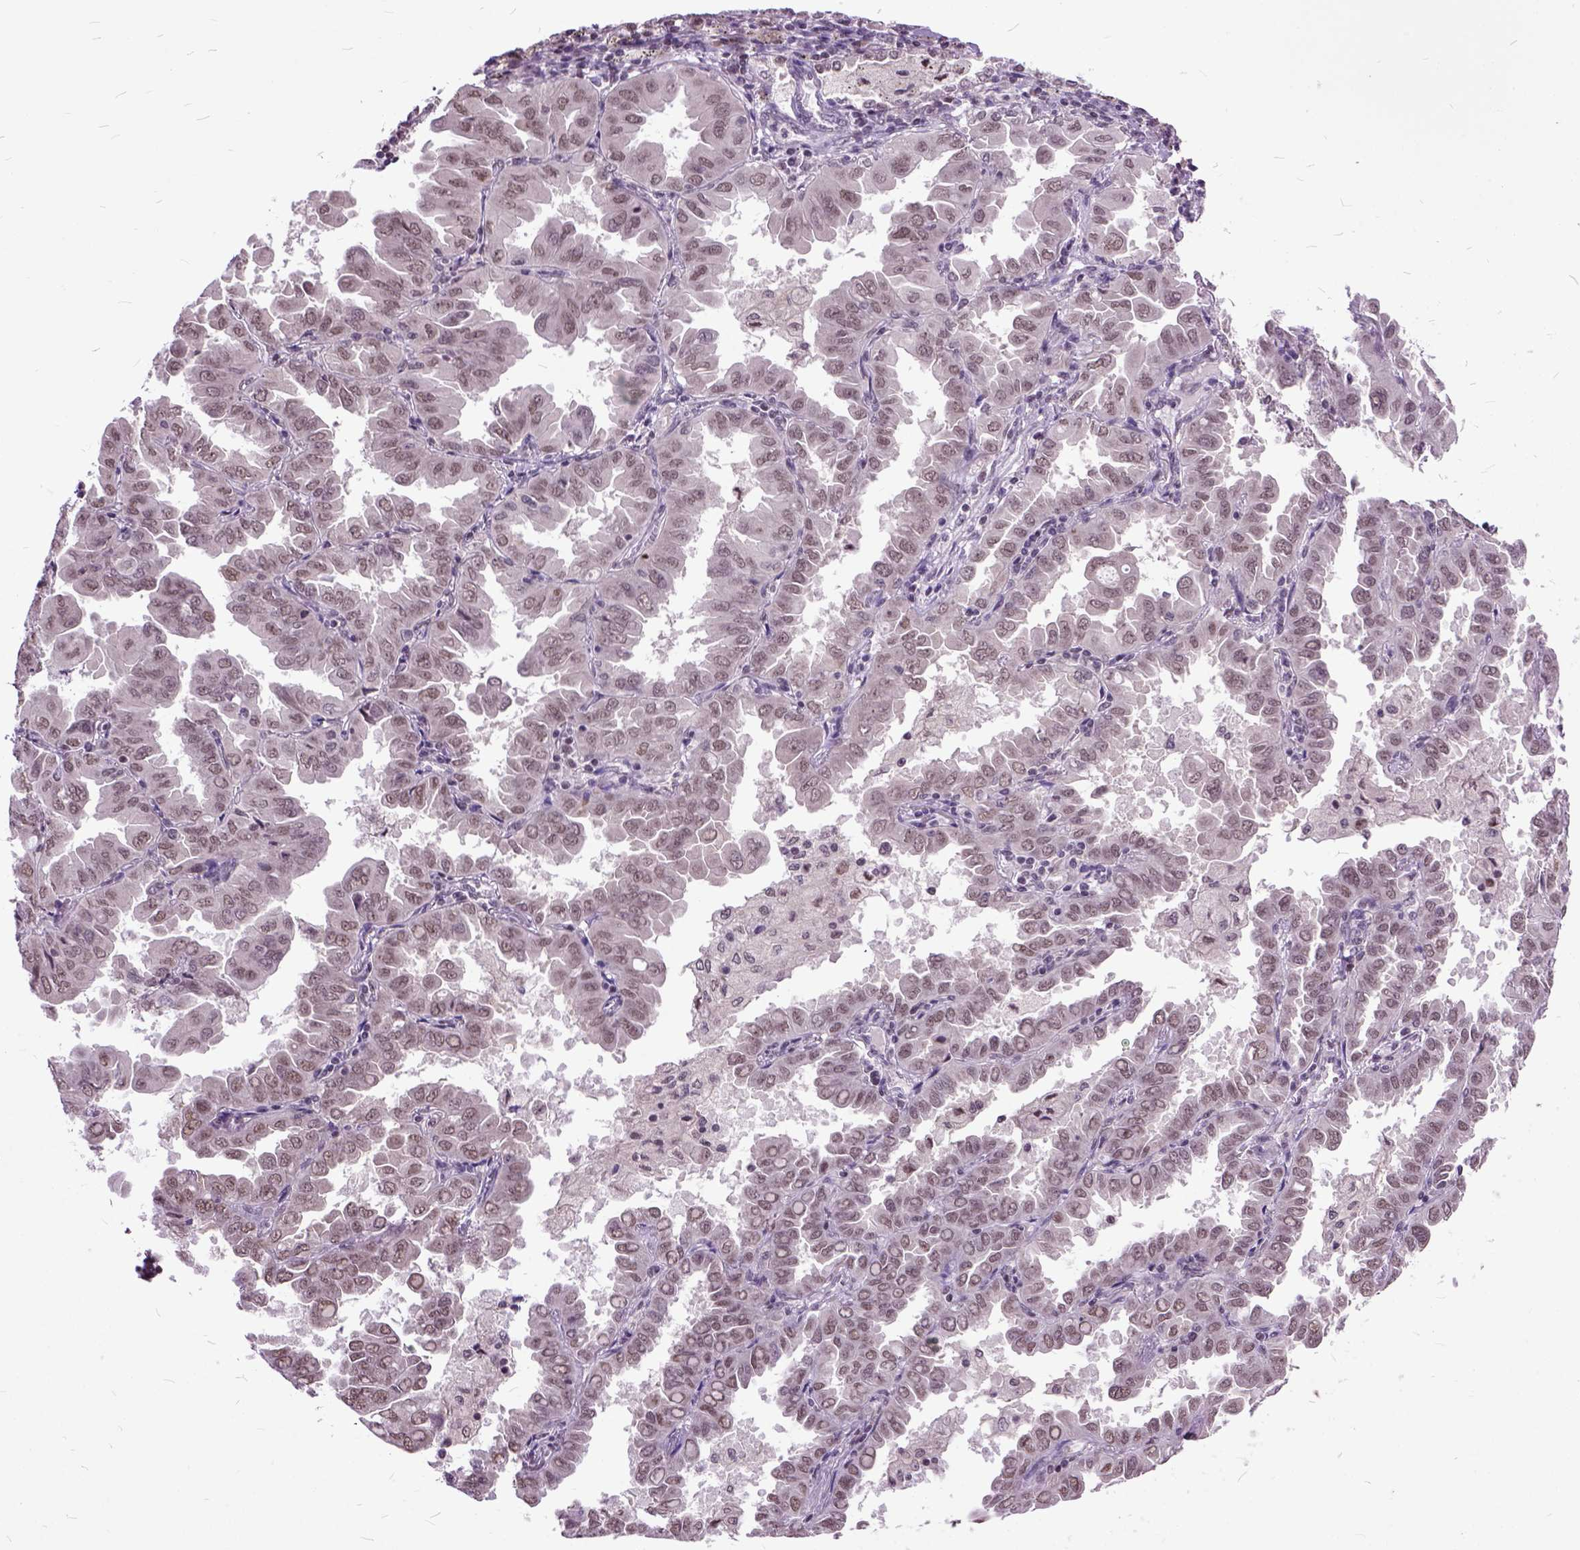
{"staining": {"intensity": "weak", "quantity": ">75%", "location": "nuclear"}, "tissue": "lung cancer", "cell_type": "Tumor cells", "image_type": "cancer", "snomed": [{"axis": "morphology", "description": "Adenocarcinoma, NOS"}, {"axis": "topography", "description": "Lung"}], "caption": "The image demonstrates a brown stain indicating the presence of a protein in the nuclear of tumor cells in lung adenocarcinoma.", "gene": "ORC5", "patient": {"sex": "male", "age": 64}}